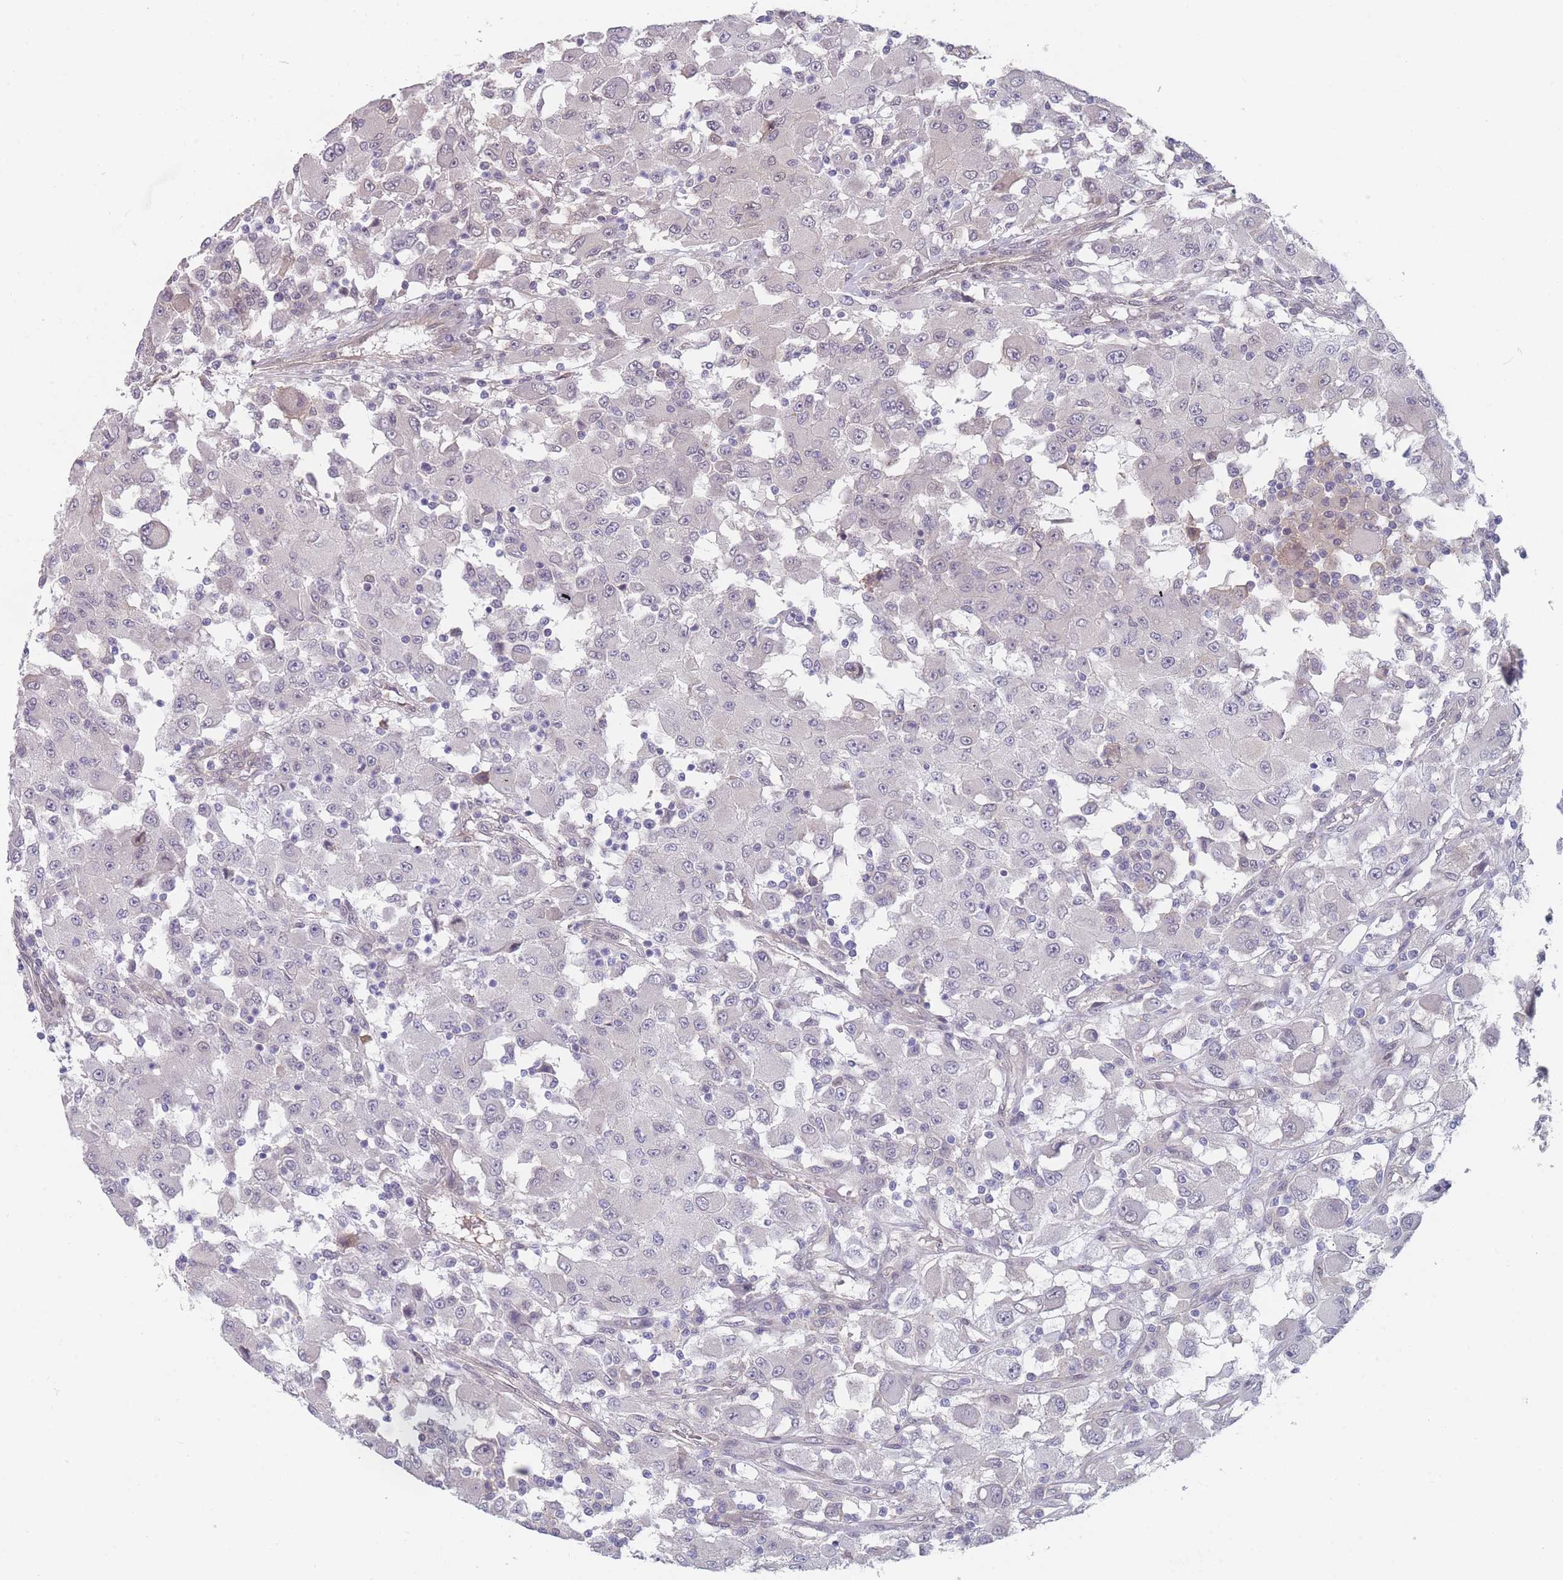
{"staining": {"intensity": "negative", "quantity": "none", "location": "none"}, "tissue": "renal cancer", "cell_type": "Tumor cells", "image_type": "cancer", "snomed": [{"axis": "morphology", "description": "Adenocarcinoma, NOS"}, {"axis": "topography", "description": "Kidney"}], "caption": "High magnification brightfield microscopy of renal cancer stained with DAB (3,3'-diaminobenzidine) (brown) and counterstained with hematoxylin (blue): tumor cells show no significant positivity.", "gene": "ANKRD10", "patient": {"sex": "female", "age": 67}}